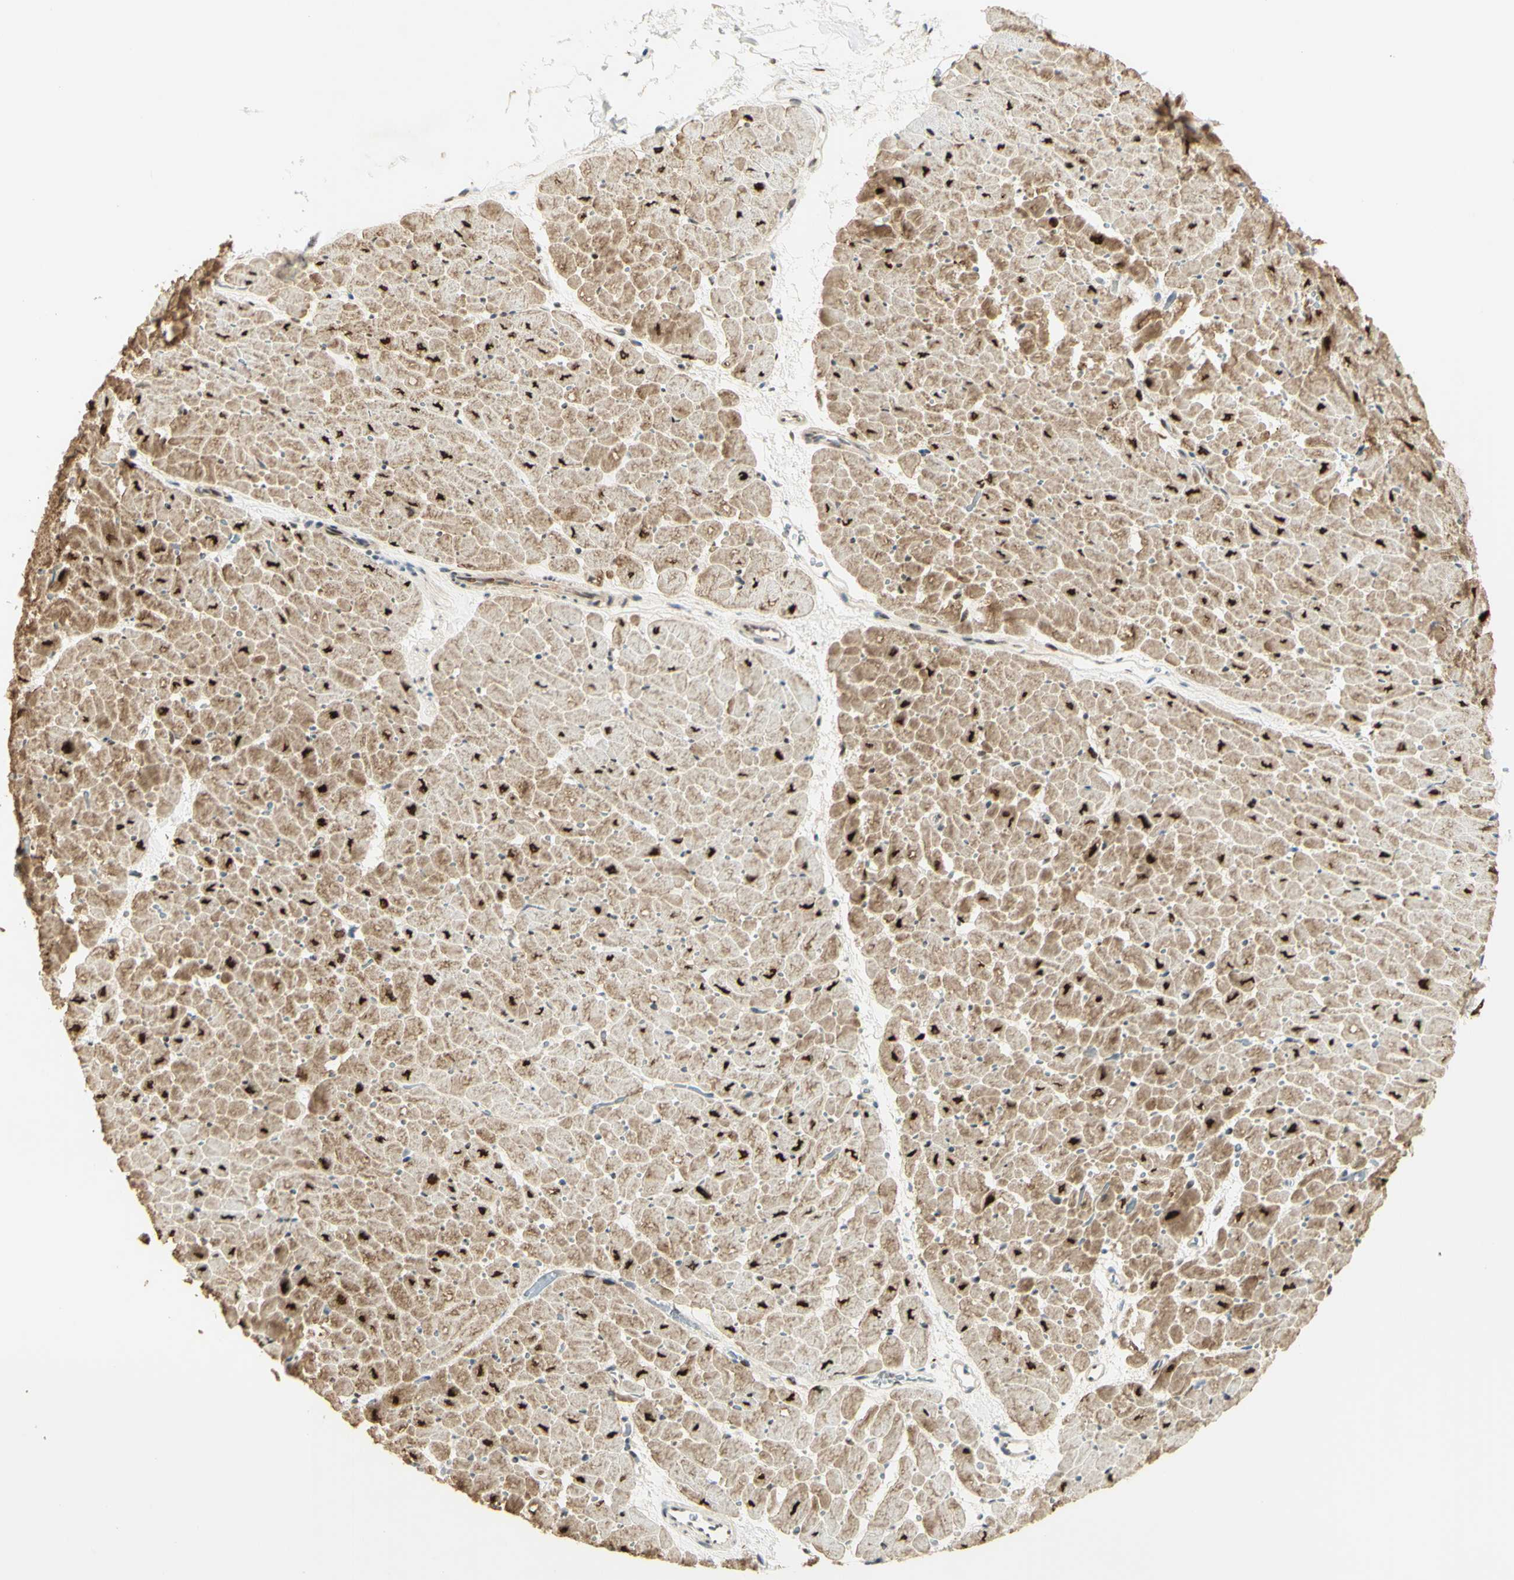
{"staining": {"intensity": "moderate", "quantity": ">75%", "location": "cytoplasmic/membranous"}, "tissue": "heart muscle", "cell_type": "Cardiomyocytes", "image_type": "normal", "snomed": [{"axis": "morphology", "description": "Normal tissue, NOS"}, {"axis": "topography", "description": "Heart"}], "caption": "An immunohistochemistry micrograph of normal tissue is shown. Protein staining in brown shows moderate cytoplasmic/membranous positivity in heart muscle within cardiomyocytes.", "gene": "DDX1", "patient": {"sex": "male", "age": 45}}